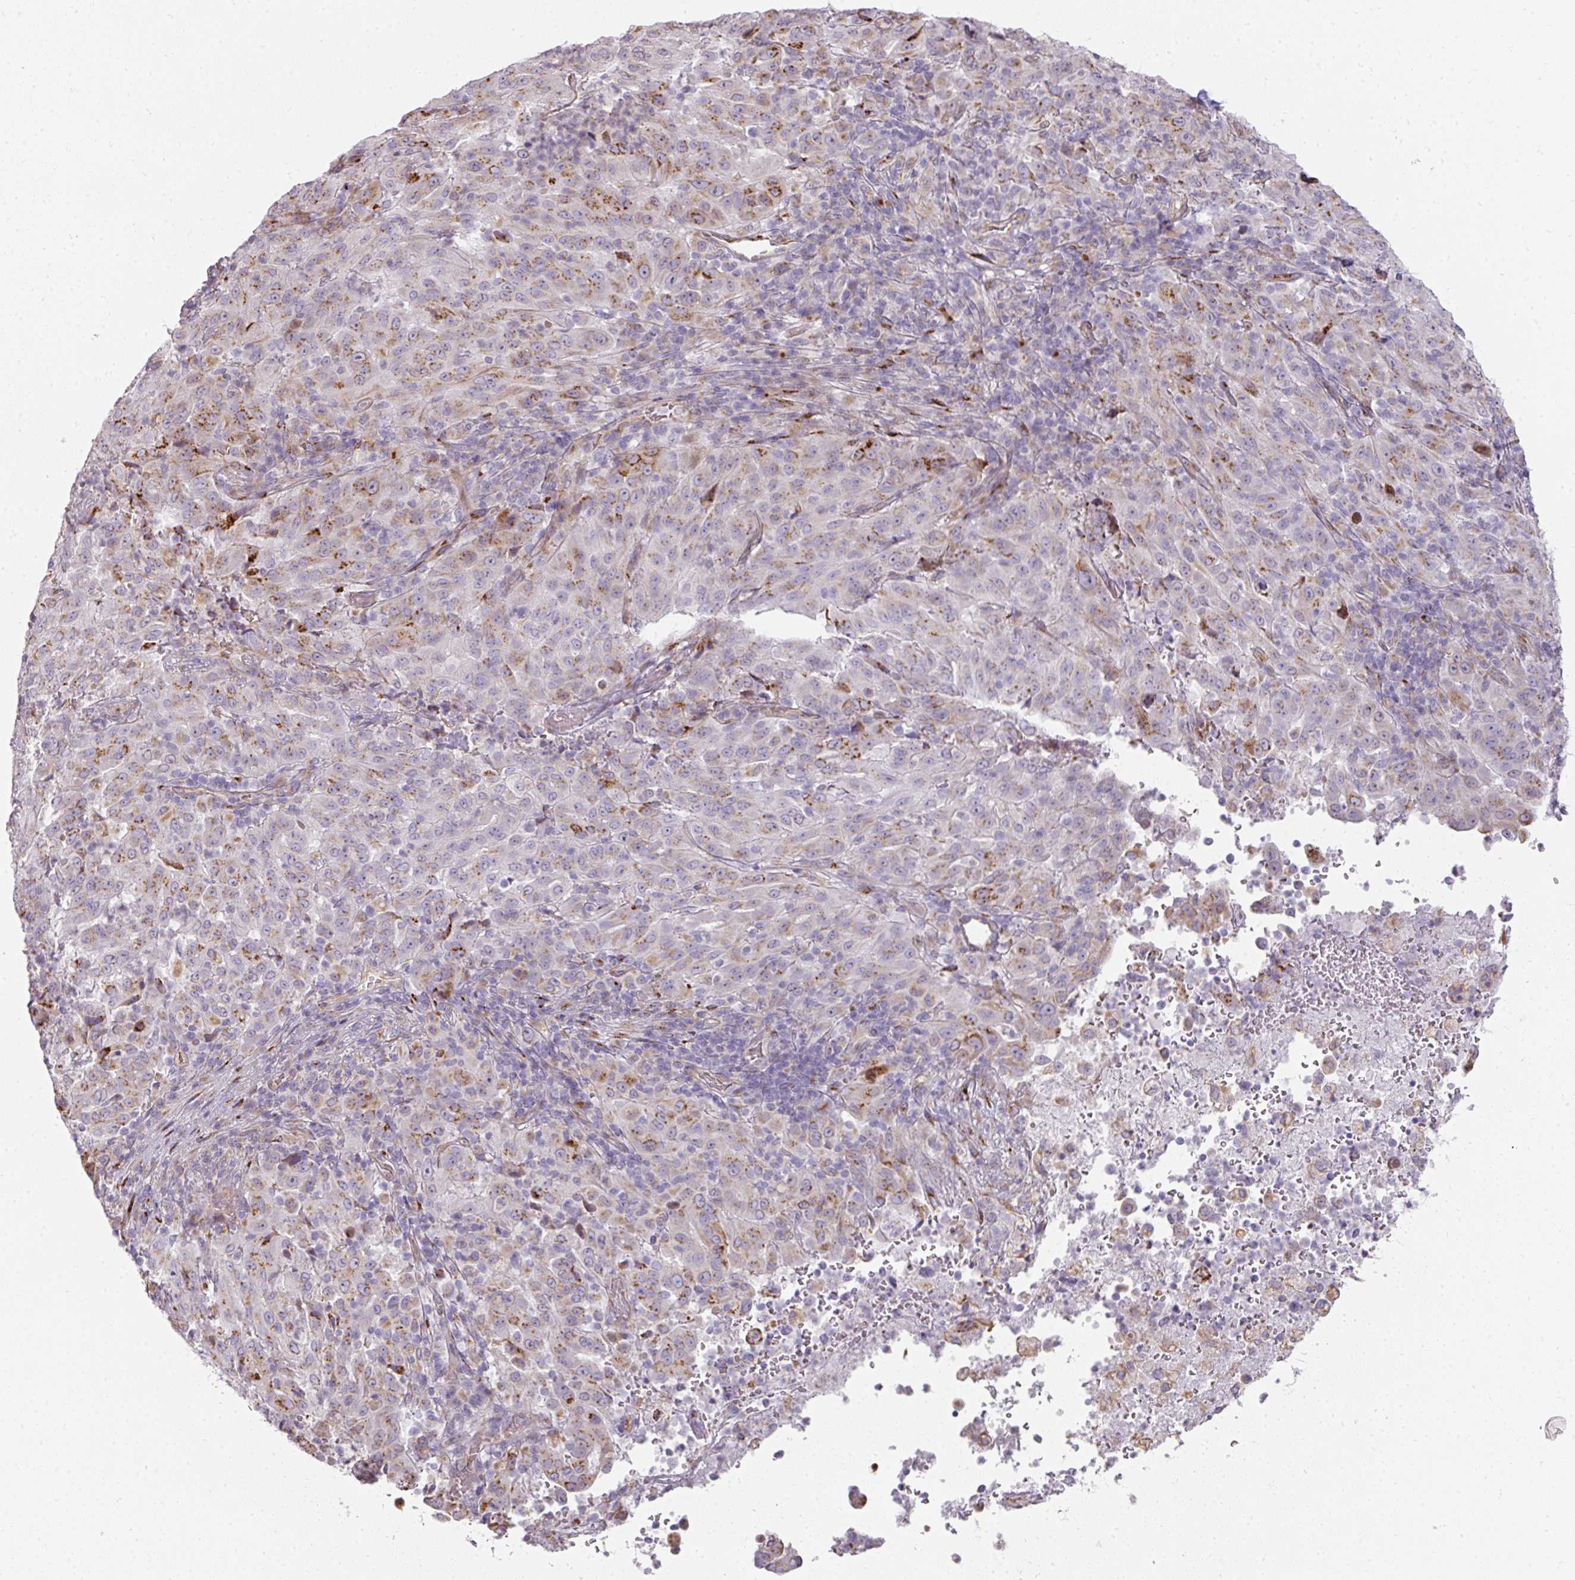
{"staining": {"intensity": "moderate", "quantity": "<25%", "location": "cytoplasmic/membranous"}, "tissue": "pancreatic cancer", "cell_type": "Tumor cells", "image_type": "cancer", "snomed": [{"axis": "morphology", "description": "Adenocarcinoma, NOS"}, {"axis": "topography", "description": "Pancreas"}], "caption": "An image of human pancreatic cancer (adenocarcinoma) stained for a protein reveals moderate cytoplasmic/membranous brown staining in tumor cells.", "gene": "ATP8B2", "patient": {"sex": "male", "age": 63}}